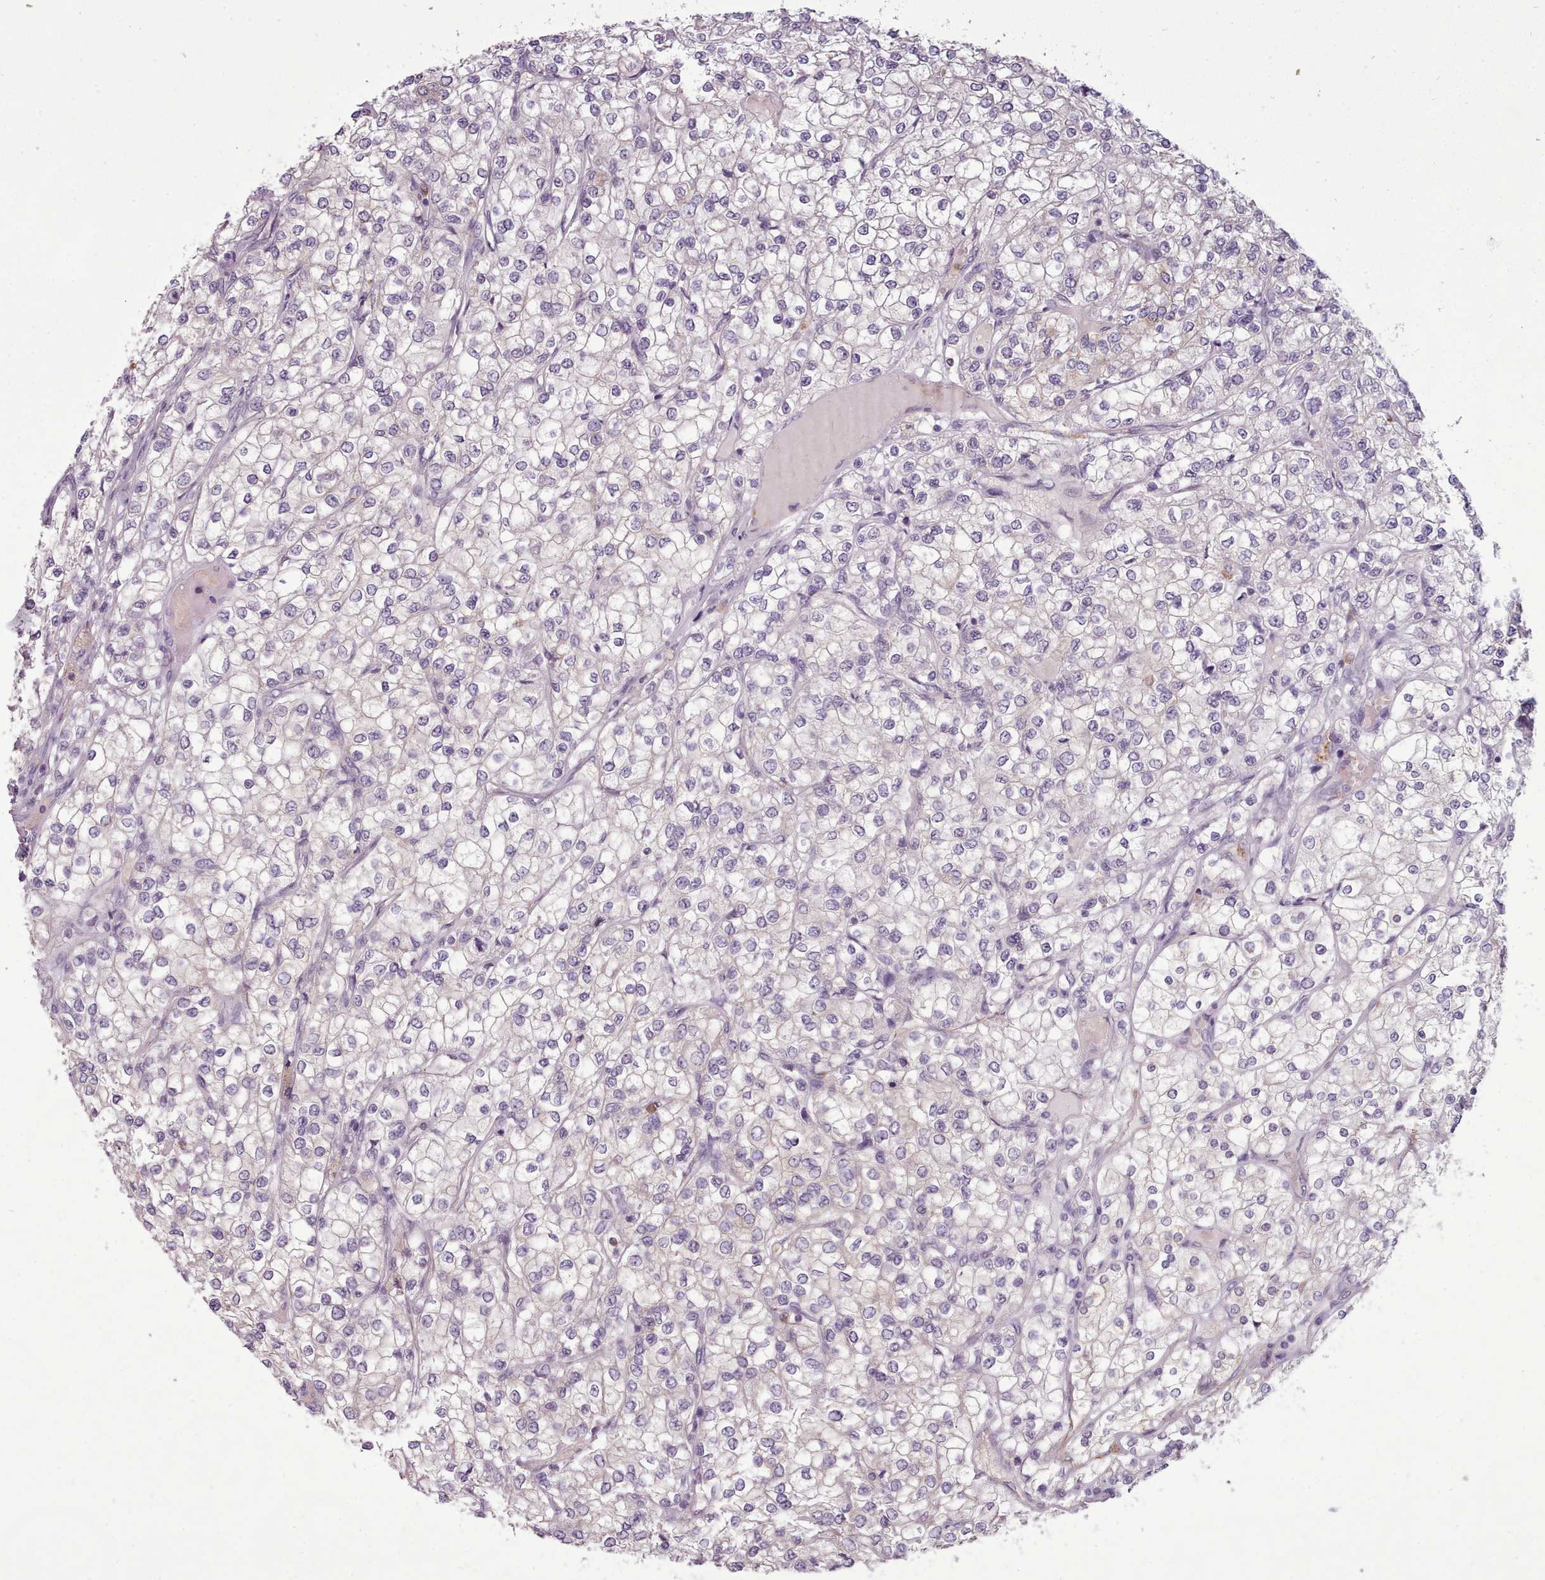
{"staining": {"intensity": "negative", "quantity": "none", "location": "none"}, "tissue": "renal cancer", "cell_type": "Tumor cells", "image_type": "cancer", "snomed": [{"axis": "morphology", "description": "Adenocarcinoma, NOS"}, {"axis": "topography", "description": "Kidney"}], "caption": "The IHC micrograph has no significant positivity in tumor cells of renal cancer (adenocarcinoma) tissue.", "gene": "NDST2", "patient": {"sex": "male", "age": 80}}